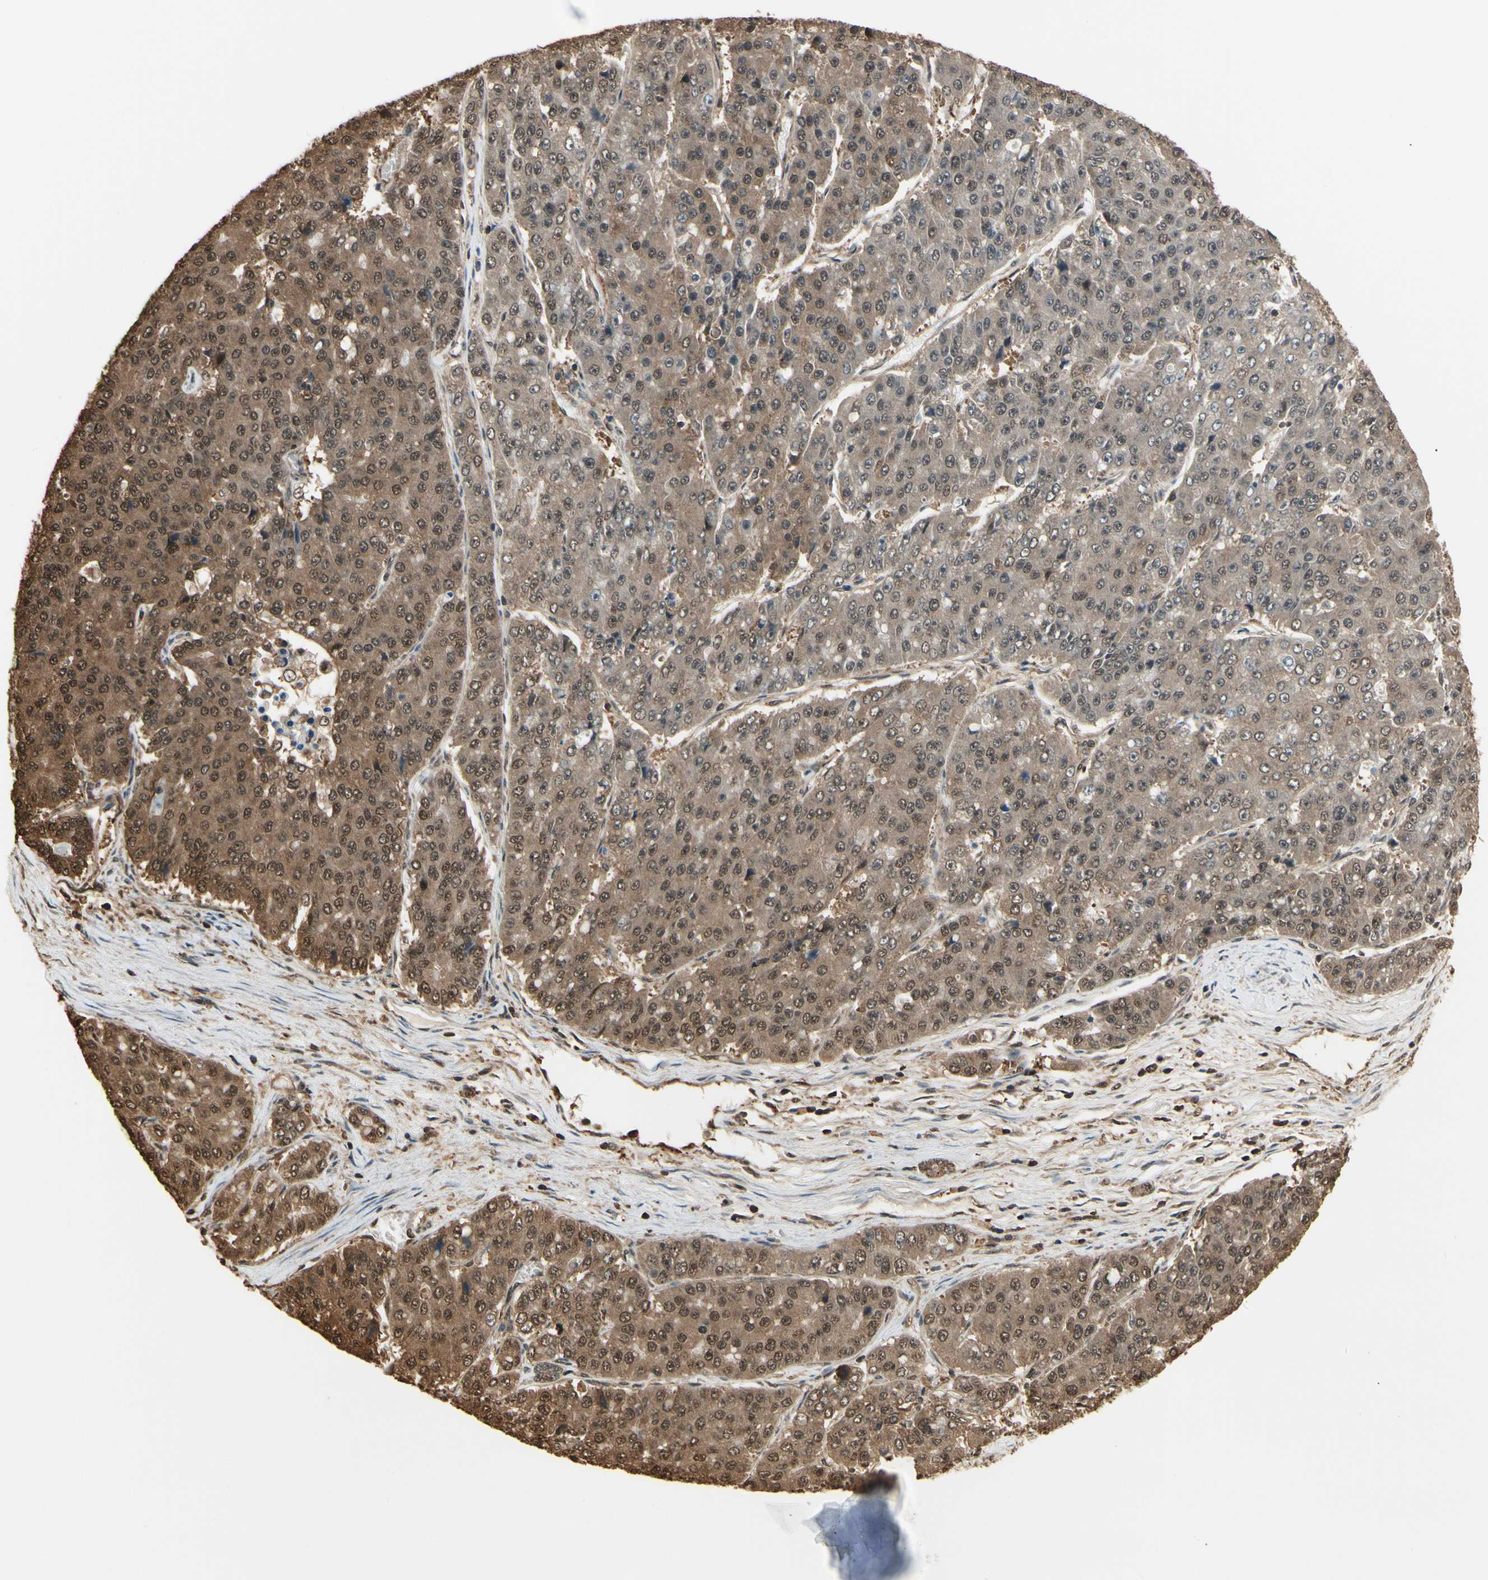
{"staining": {"intensity": "moderate", "quantity": ">75%", "location": "cytoplasmic/membranous,nuclear"}, "tissue": "pancreatic cancer", "cell_type": "Tumor cells", "image_type": "cancer", "snomed": [{"axis": "morphology", "description": "Adenocarcinoma, NOS"}, {"axis": "topography", "description": "Pancreas"}], "caption": "About >75% of tumor cells in human pancreatic cancer (adenocarcinoma) display moderate cytoplasmic/membranous and nuclear protein expression as visualized by brown immunohistochemical staining.", "gene": "YWHAE", "patient": {"sex": "male", "age": 50}}